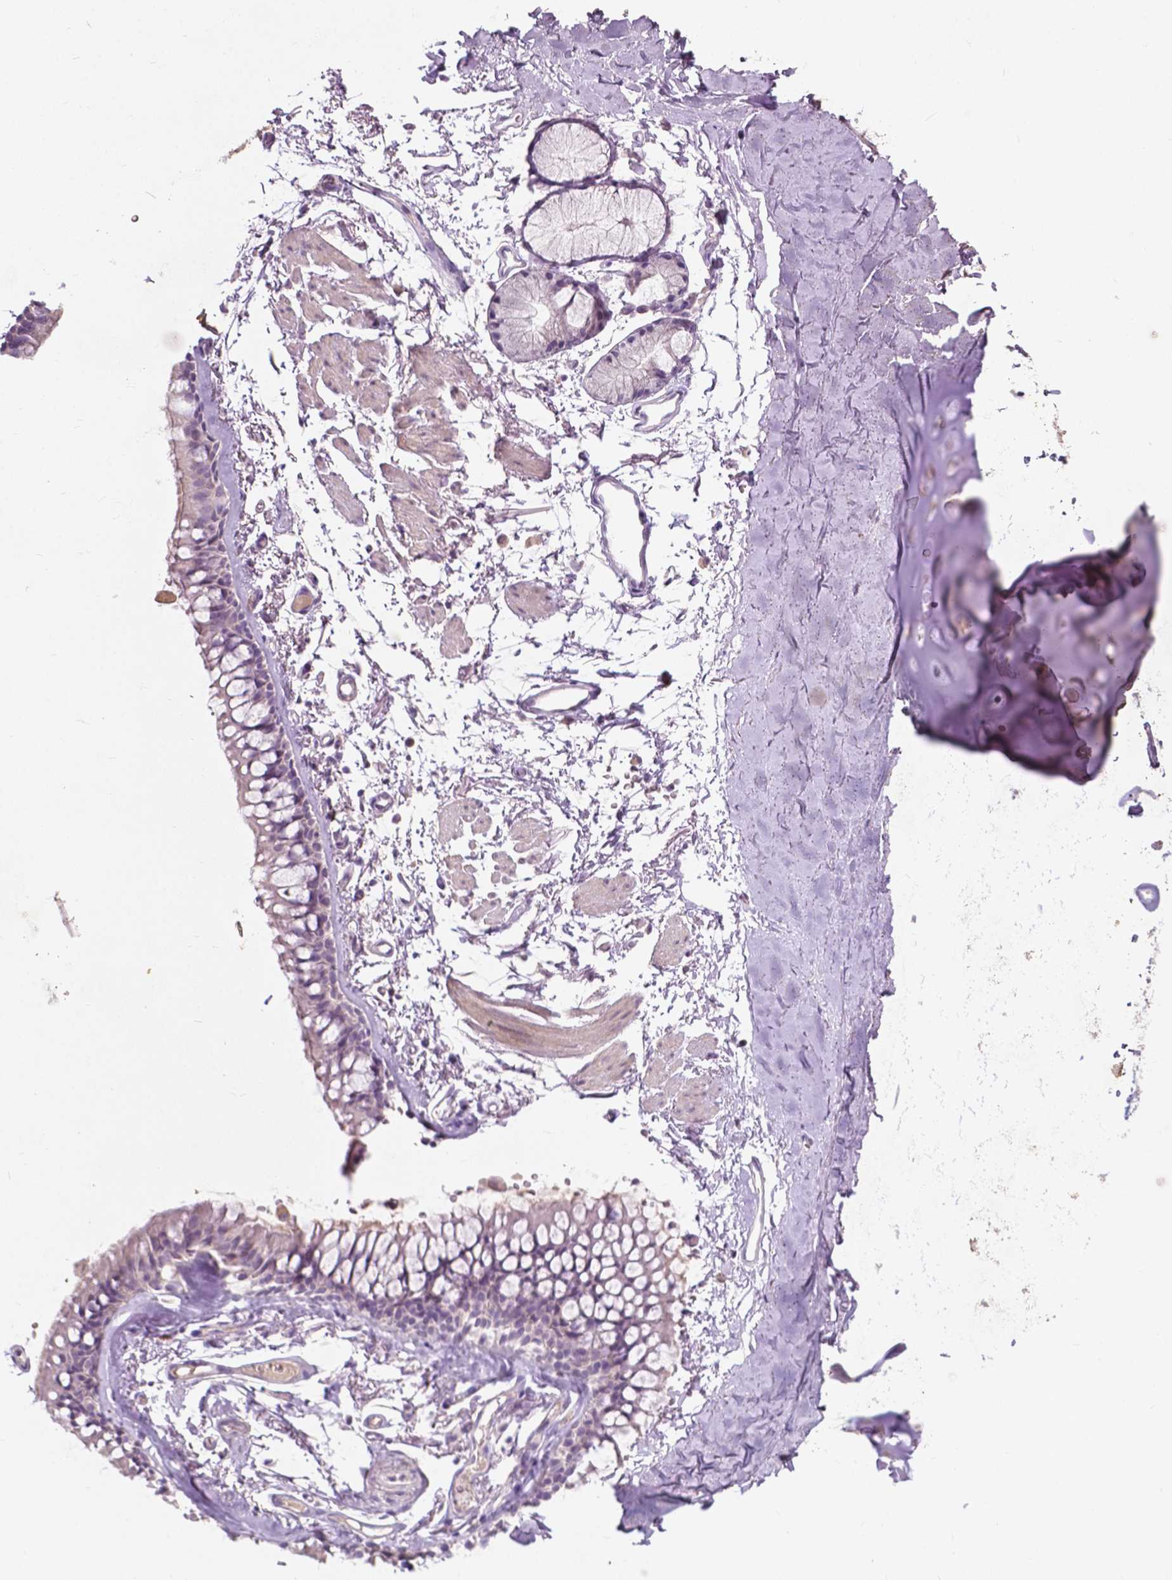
{"staining": {"intensity": "moderate", "quantity": "25%-75%", "location": "cytoplasmic/membranous"}, "tissue": "adipose tissue", "cell_type": "Adipocytes", "image_type": "normal", "snomed": [{"axis": "morphology", "description": "Normal tissue, NOS"}, {"axis": "topography", "description": "Cartilage tissue"}, {"axis": "topography", "description": "Bronchus"}], "caption": "Normal adipose tissue shows moderate cytoplasmic/membranous expression in about 25%-75% of adipocytes.", "gene": "GPR37", "patient": {"sex": "female", "age": 79}}